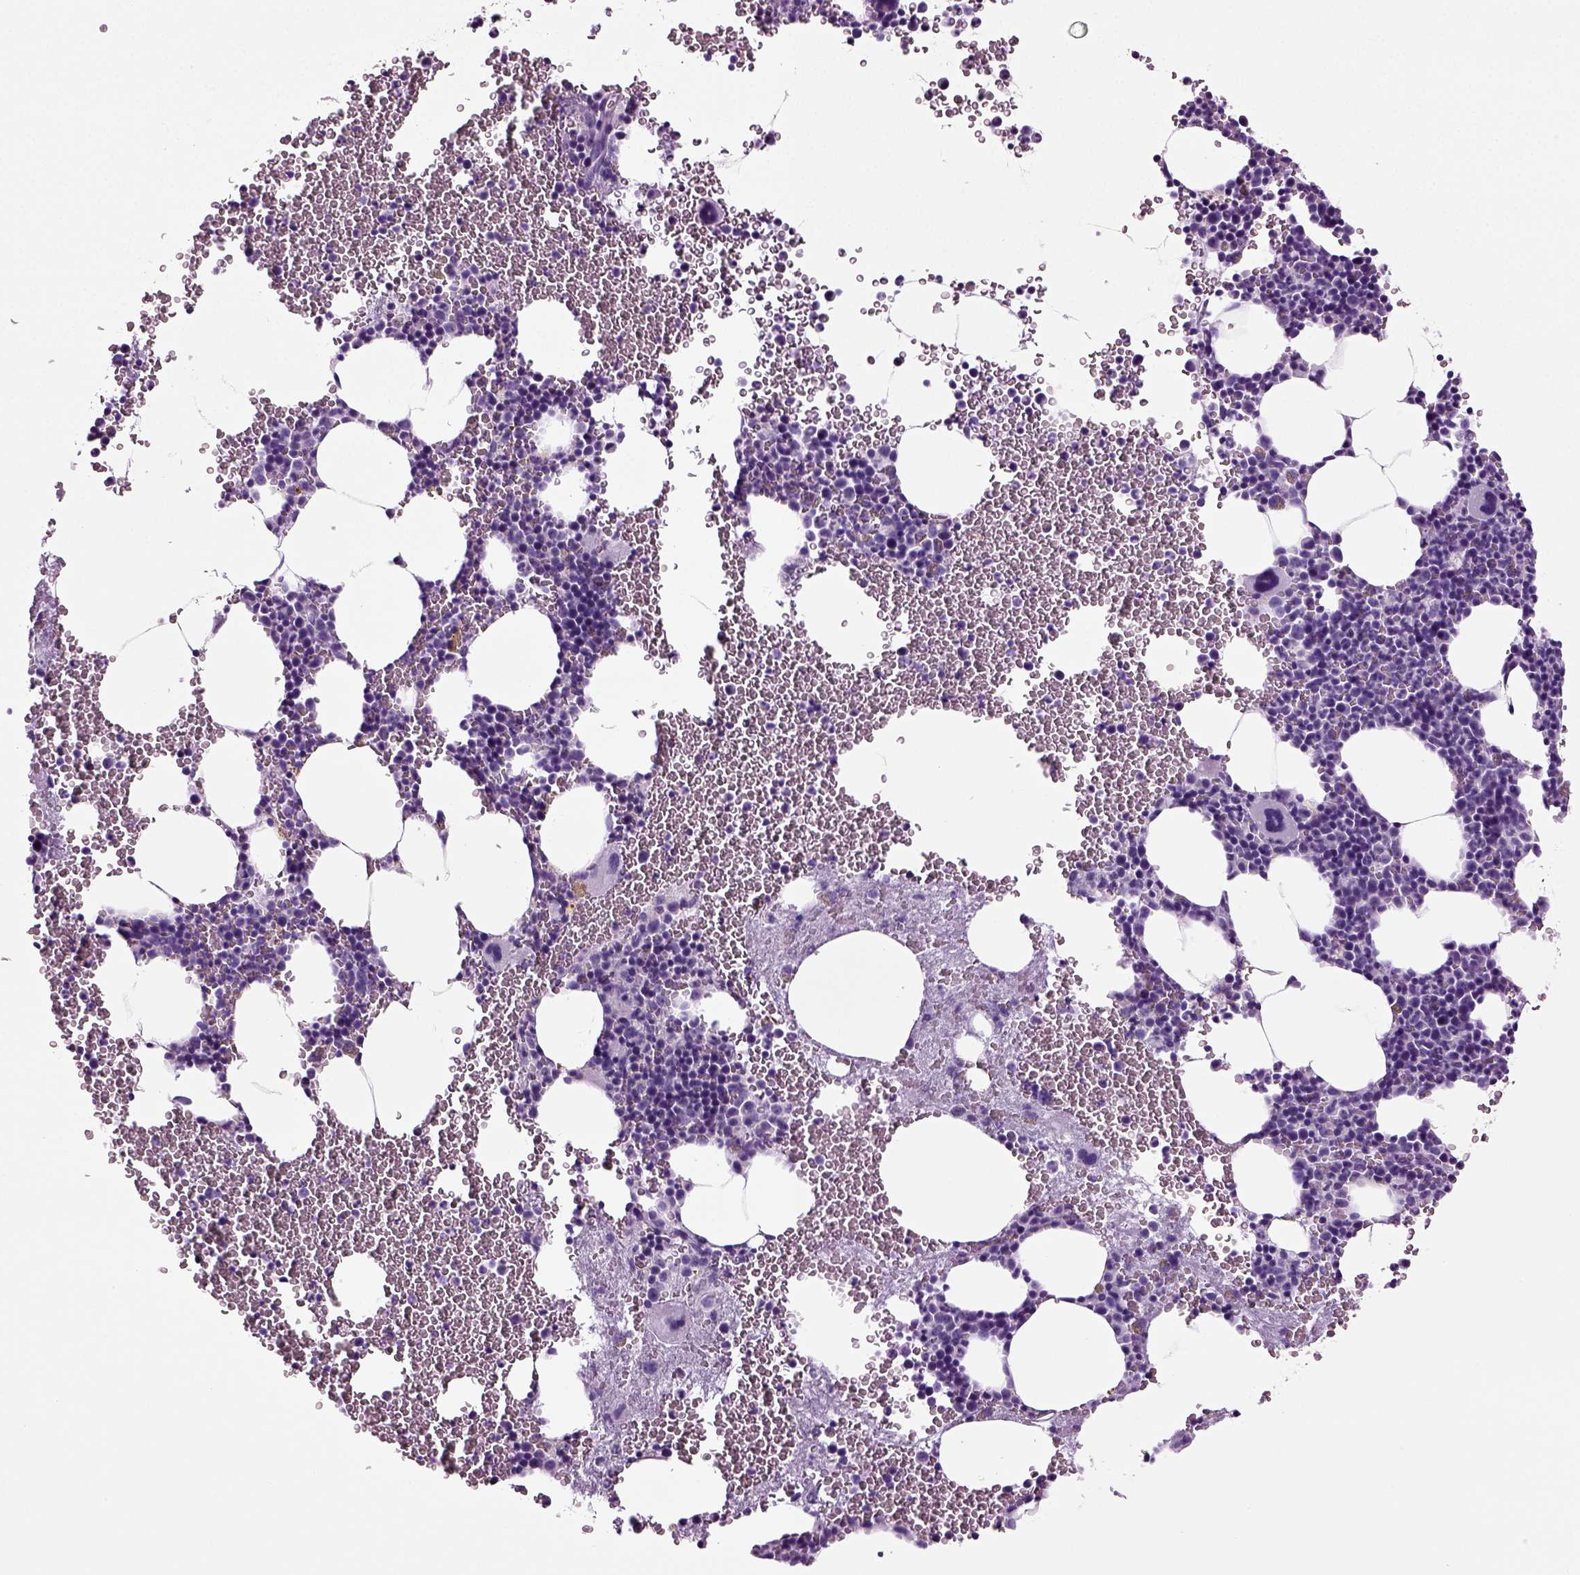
{"staining": {"intensity": "weak", "quantity": "<25%", "location": "cytoplasmic/membranous"}, "tissue": "bone marrow", "cell_type": "Hematopoietic cells", "image_type": "normal", "snomed": [{"axis": "morphology", "description": "Normal tissue, NOS"}, {"axis": "topography", "description": "Bone marrow"}], "caption": "Immunohistochemistry photomicrograph of normal bone marrow: human bone marrow stained with DAB (3,3'-diaminobenzidine) demonstrates no significant protein staining in hematopoietic cells.", "gene": "CD109", "patient": {"sex": "male", "age": 50}}